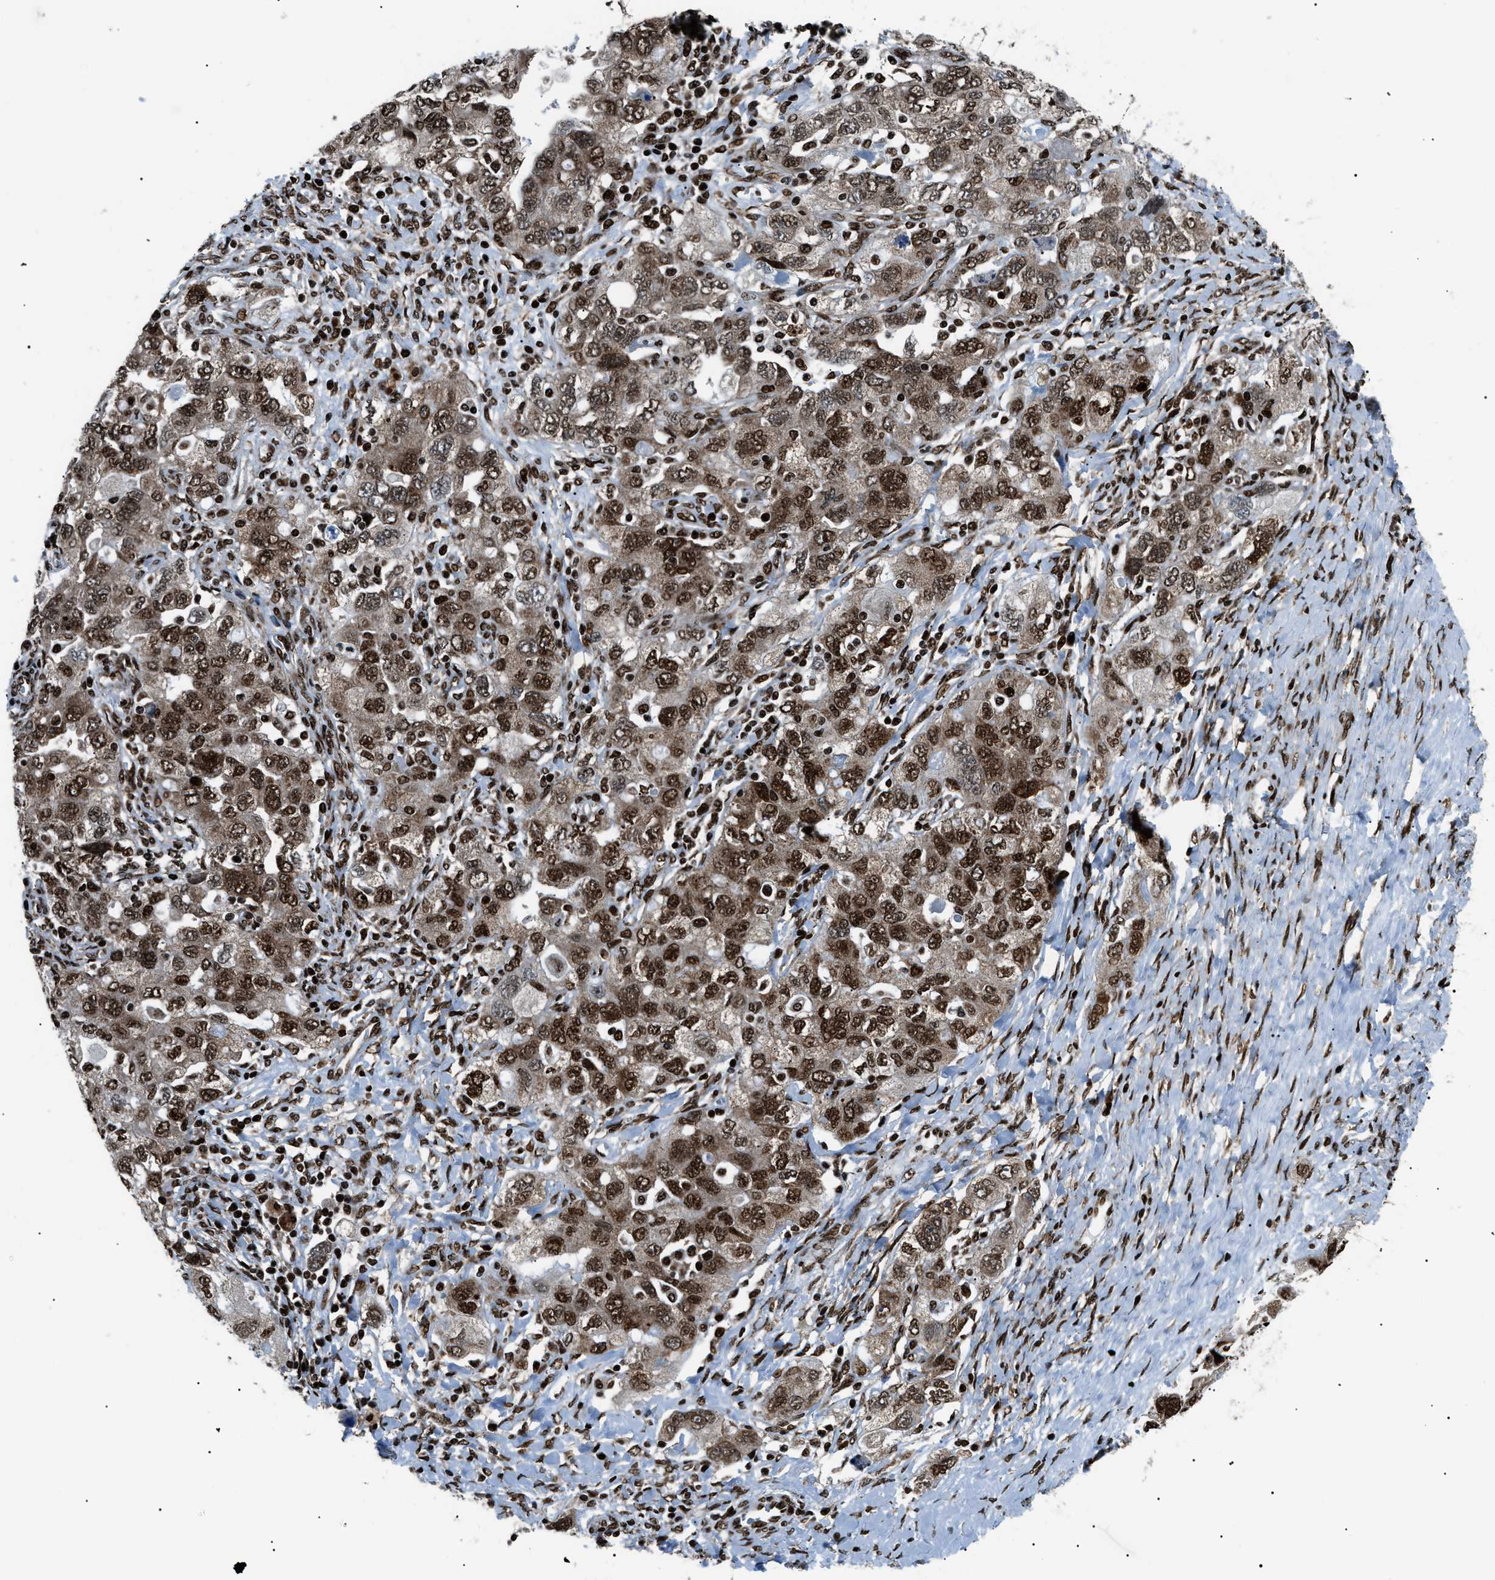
{"staining": {"intensity": "strong", "quantity": ">75%", "location": "nuclear"}, "tissue": "ovarian cancer", "cell_type": "Tumor cells", "image_type": "cancer", "snomed": [{"axis": "morphology", "description": "Carcinoma, NOS"}, {"axis": "morphology", "description": "Cystadenocarcinoma, serous, NOS"}, {"axis": "topography", "description": "Ovary"}], "caption": "This histopathology image reveals immunohistochemistry staining of ovarian cancer, with high strong nuclear positivity in about >75% of tumor cells.", "gene": "HNRNPK", "patient": {"sex": "female", "age": 69}}